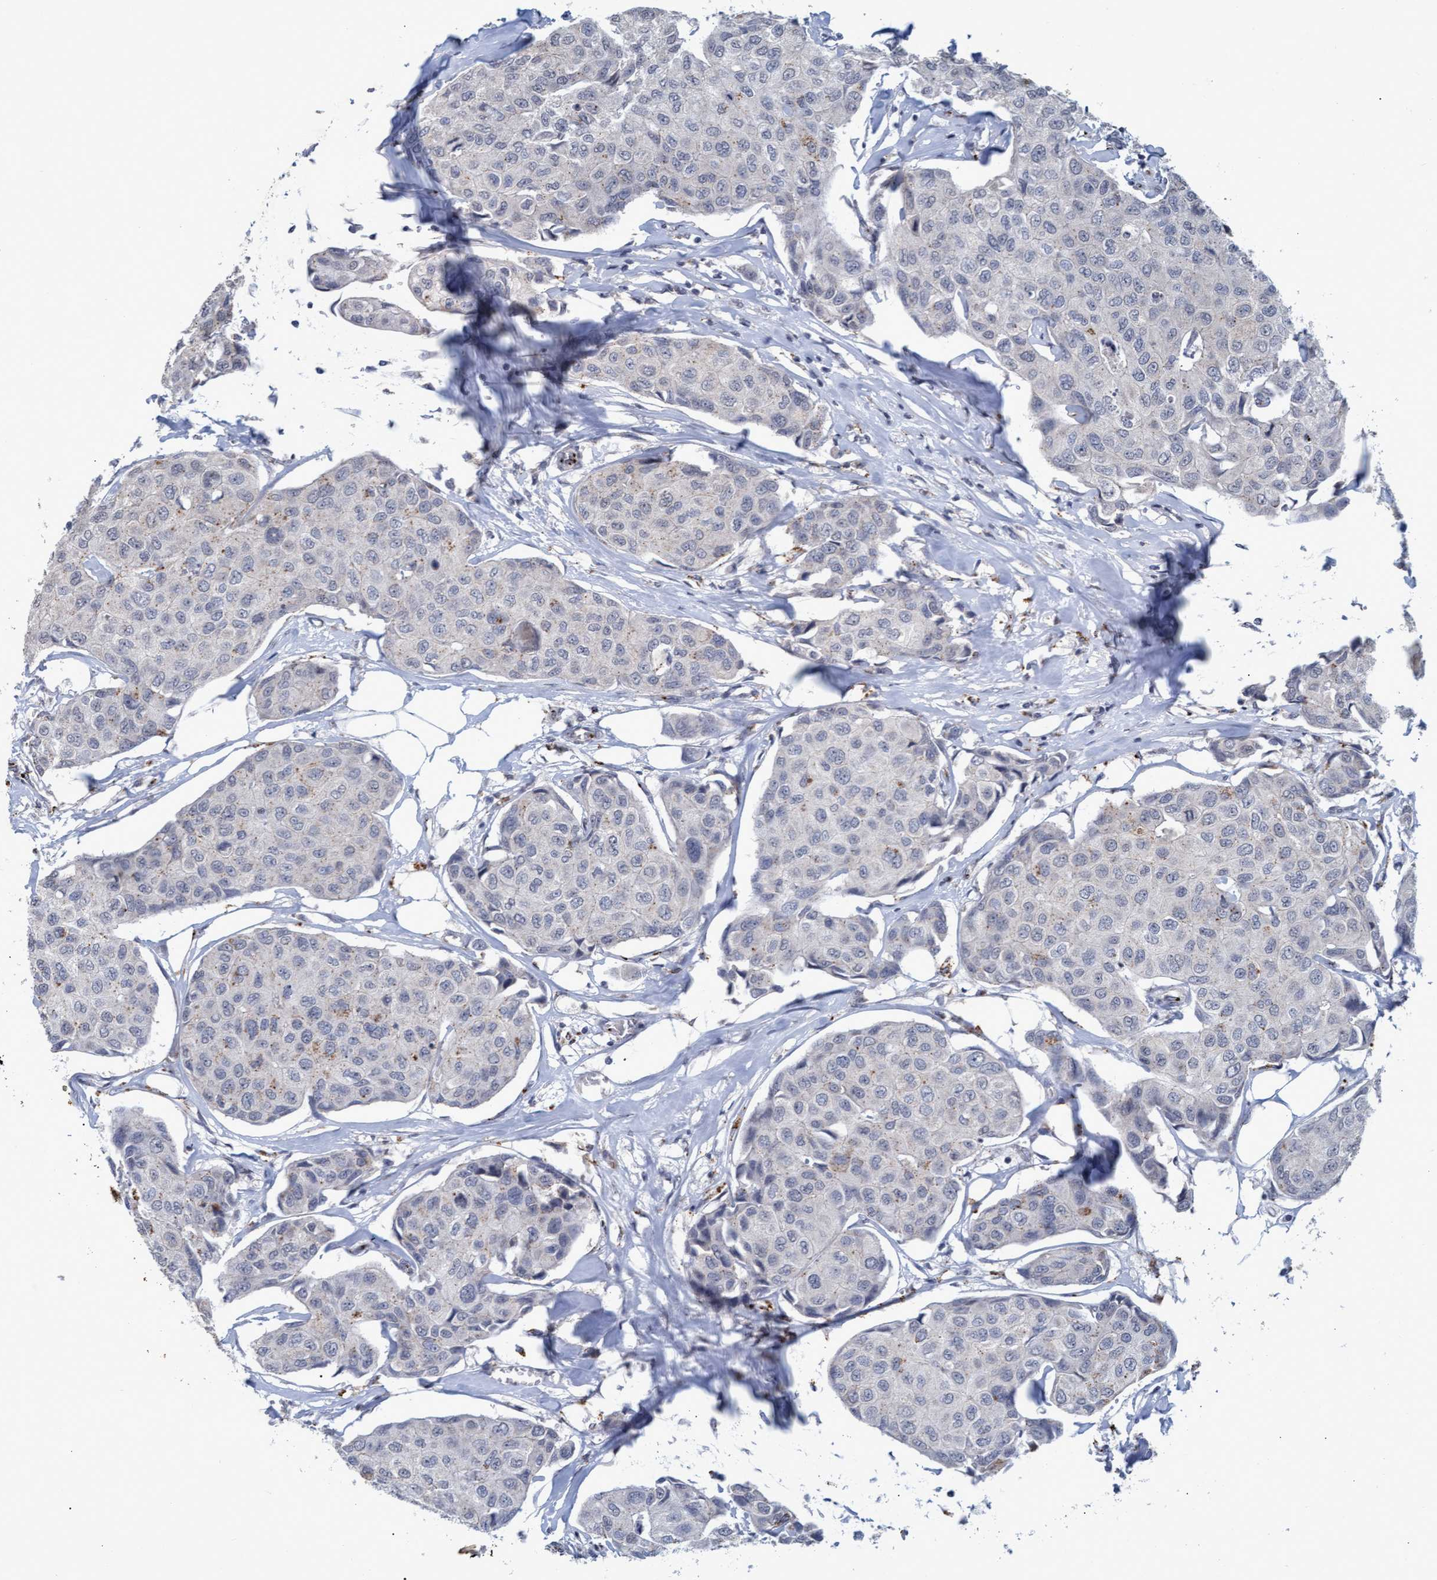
{"staining": {"intensity": "negative", "quantity": "none", "location": "none"}, "tissue": "breast cancer", "cell_type": "Tumor cells", "image_type": "cancer", "snomed": [{"axis": "morphology", "description": "Duct carcinoma"}, {"axis": "topography", "description": "Breast"}], "caption": "The IHC histopathology image has no significant expression in tumor cells of breast cancer tissue.", "gene": "GALC", "patient": {"sex": "female", "age": 80}}